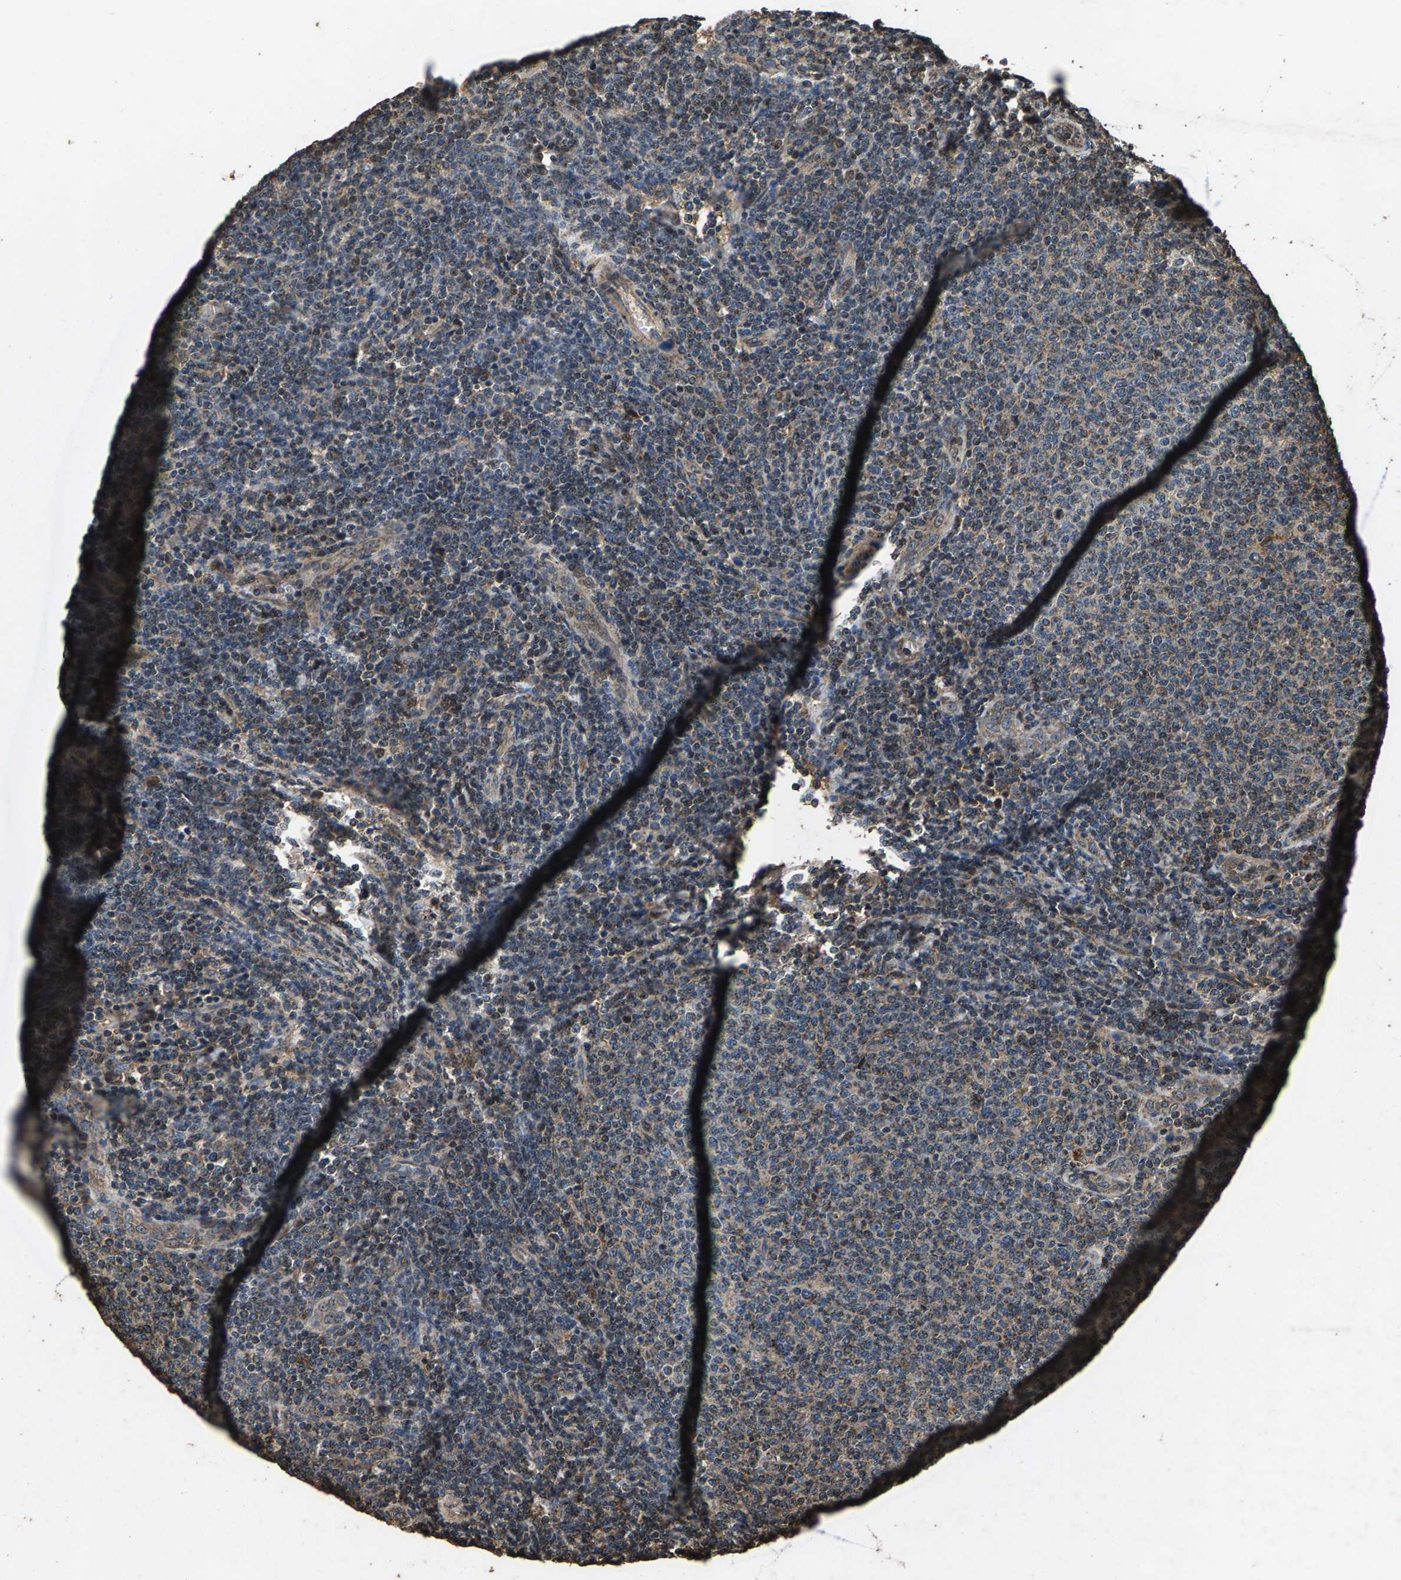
{"staining": {"intensity": "weak", "quantity": "<25%", "location": "cytoplasmic/membranous"}, "tissue": "lymphoma", "cell_type": "Tumor cells", "image_type": "cancer", "snomed": [{"axis": "morphology", "description": "Malignant lymphoma, non-Hodgkin's type, Low grade"}, {"axis": "topography", "description": "Lymph node"}], "caption": "A photomicrograph of human lymphoma is negative for staining in tumor cells.", "gene": "MRPL27", "patient": {"sex": "male", "age": 66}}